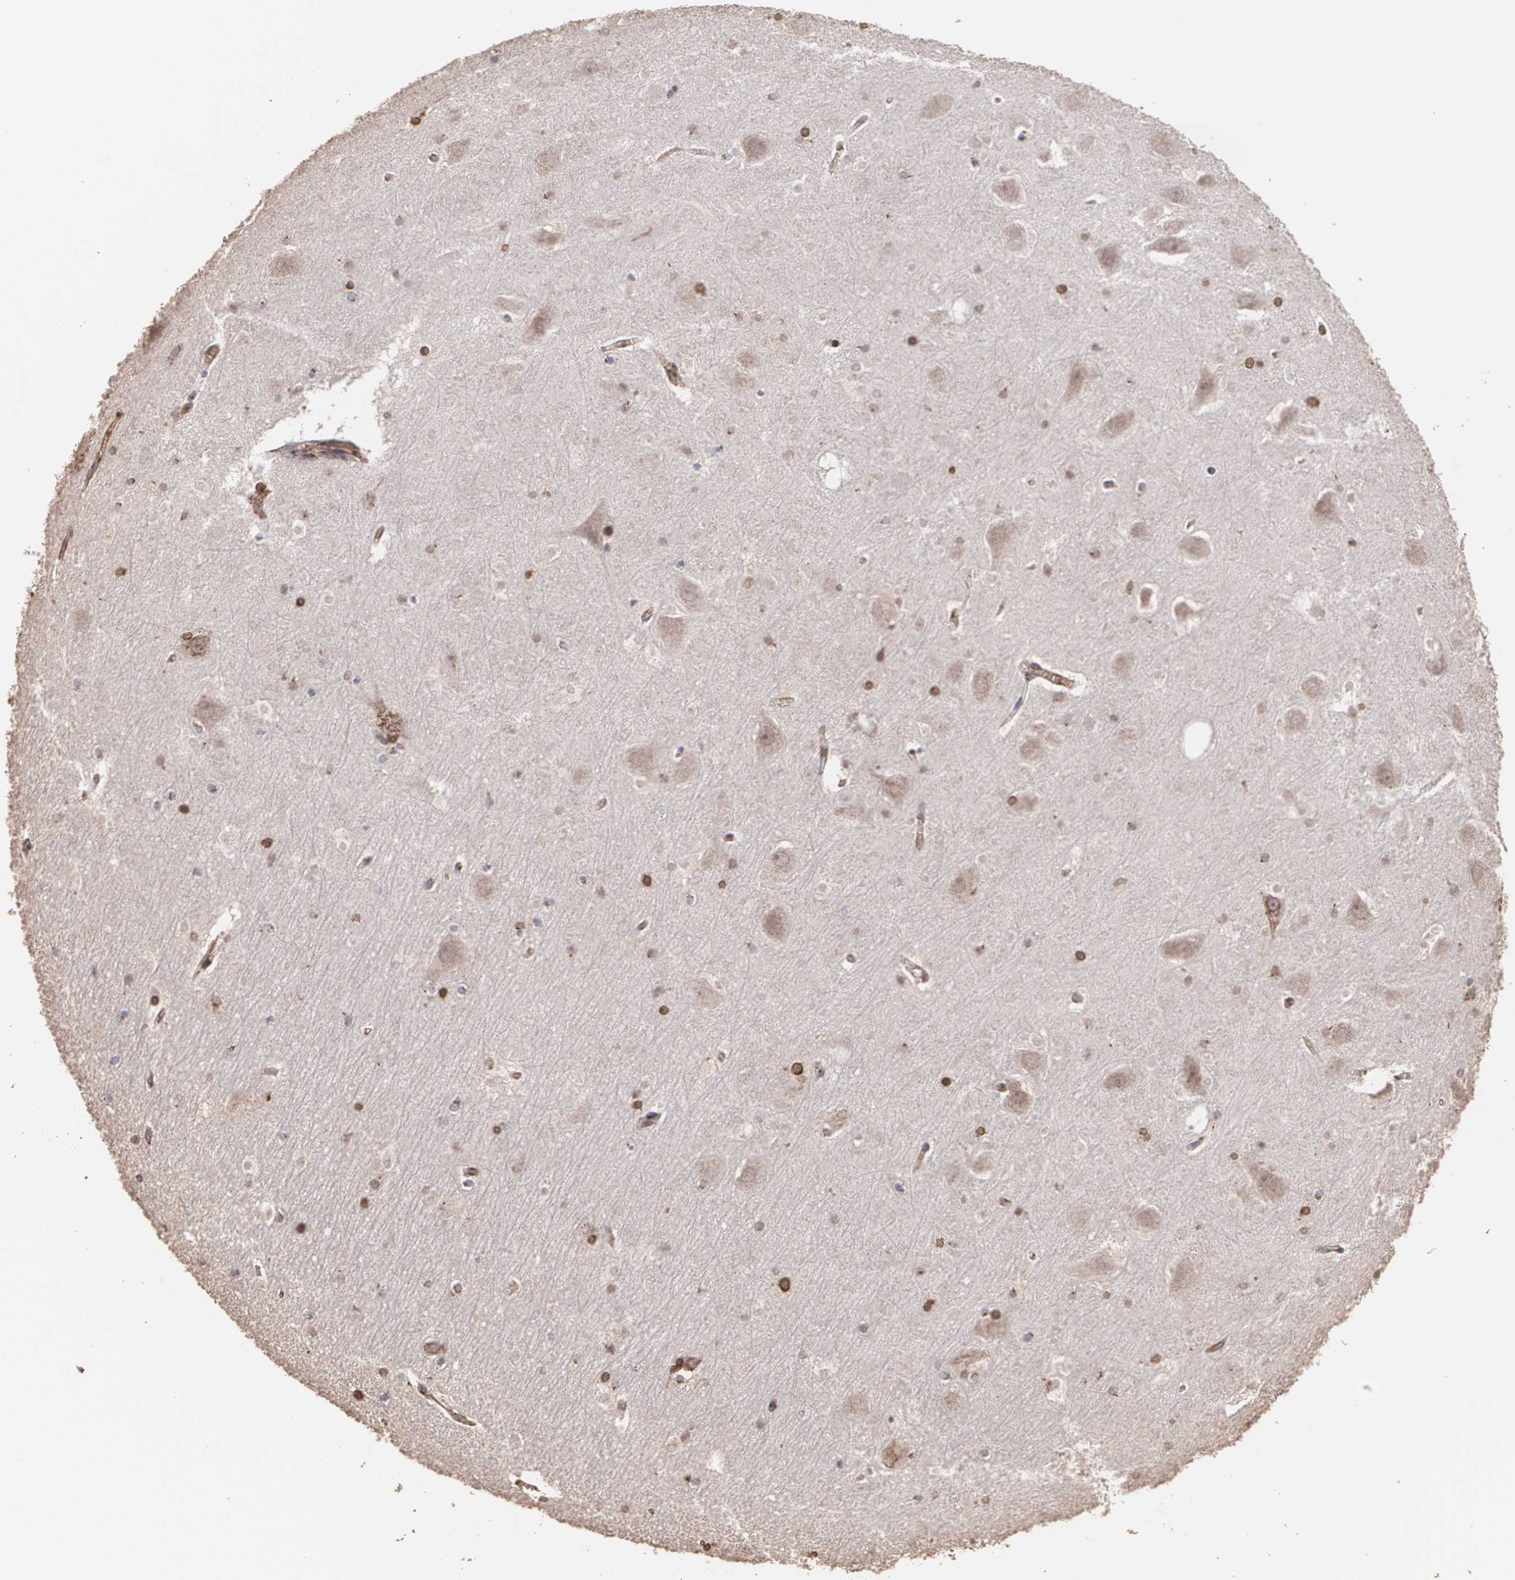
{"staining": {"intensity": "weak", "quantity": "25%-75%", "location": "cytoplasmic/membranous"}, "tissue": "hippocampus", "cell_type": "Glial cells", "image_type": "normal", "snomed": [{"axis": "morphology", "description": "Normal tissue, NOS"}, {"axis": "topography", "description": "Hippocampus"}], "caption": "Normal hippocampus exhibits weak cytoplasmic/membranous expression in about 25%-75% of glial cells, visualized by immunohistochemistry.", "gene": "TRIP11", "patient": {"sex": "male", "age": 45}}